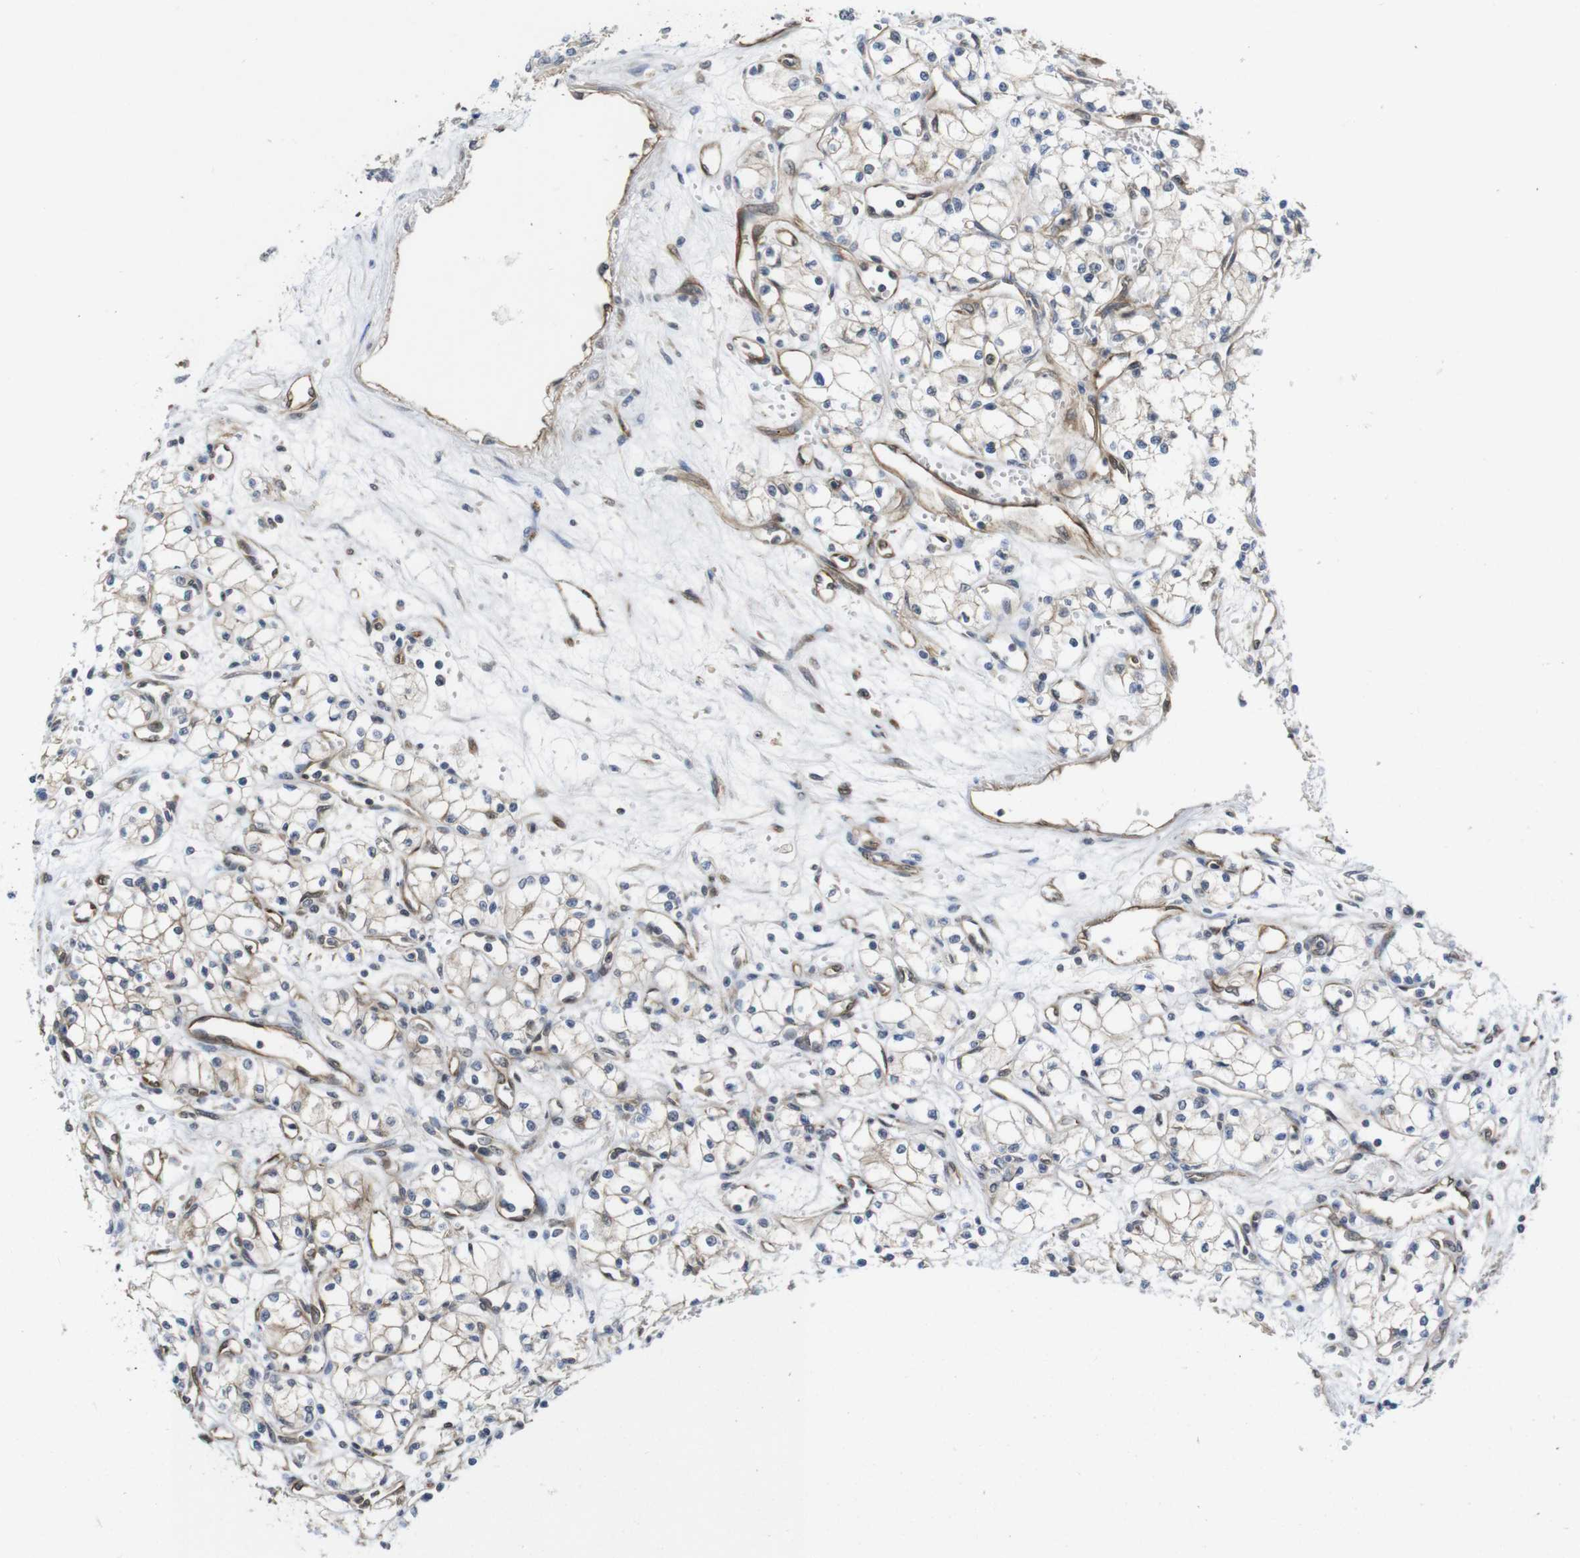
{"staining": {"intensity": "moderate", "quantity": "25%-75%", "location": "cytoplasmic/membranous"}, "tissue": "renal cancer", "cell_type": "Tumor cells", "image_type": "cancer", "snomed": [{"axis": "morphology", "description": "Normal tissue, NOS"}, {"axis": "morphology", "description": "Adenocarcinoma, NOS"}, {"axis": "topography", "description": "Kidney"}], "caption": "The immunohistochemical stain labels moderate cytoplasmic/membranous positivity in tumor cells of renal cancer (adenocarcinoma) tissue.", "gene": "ZDHHC5", "patient": {"sex": "male", "age": 59}}